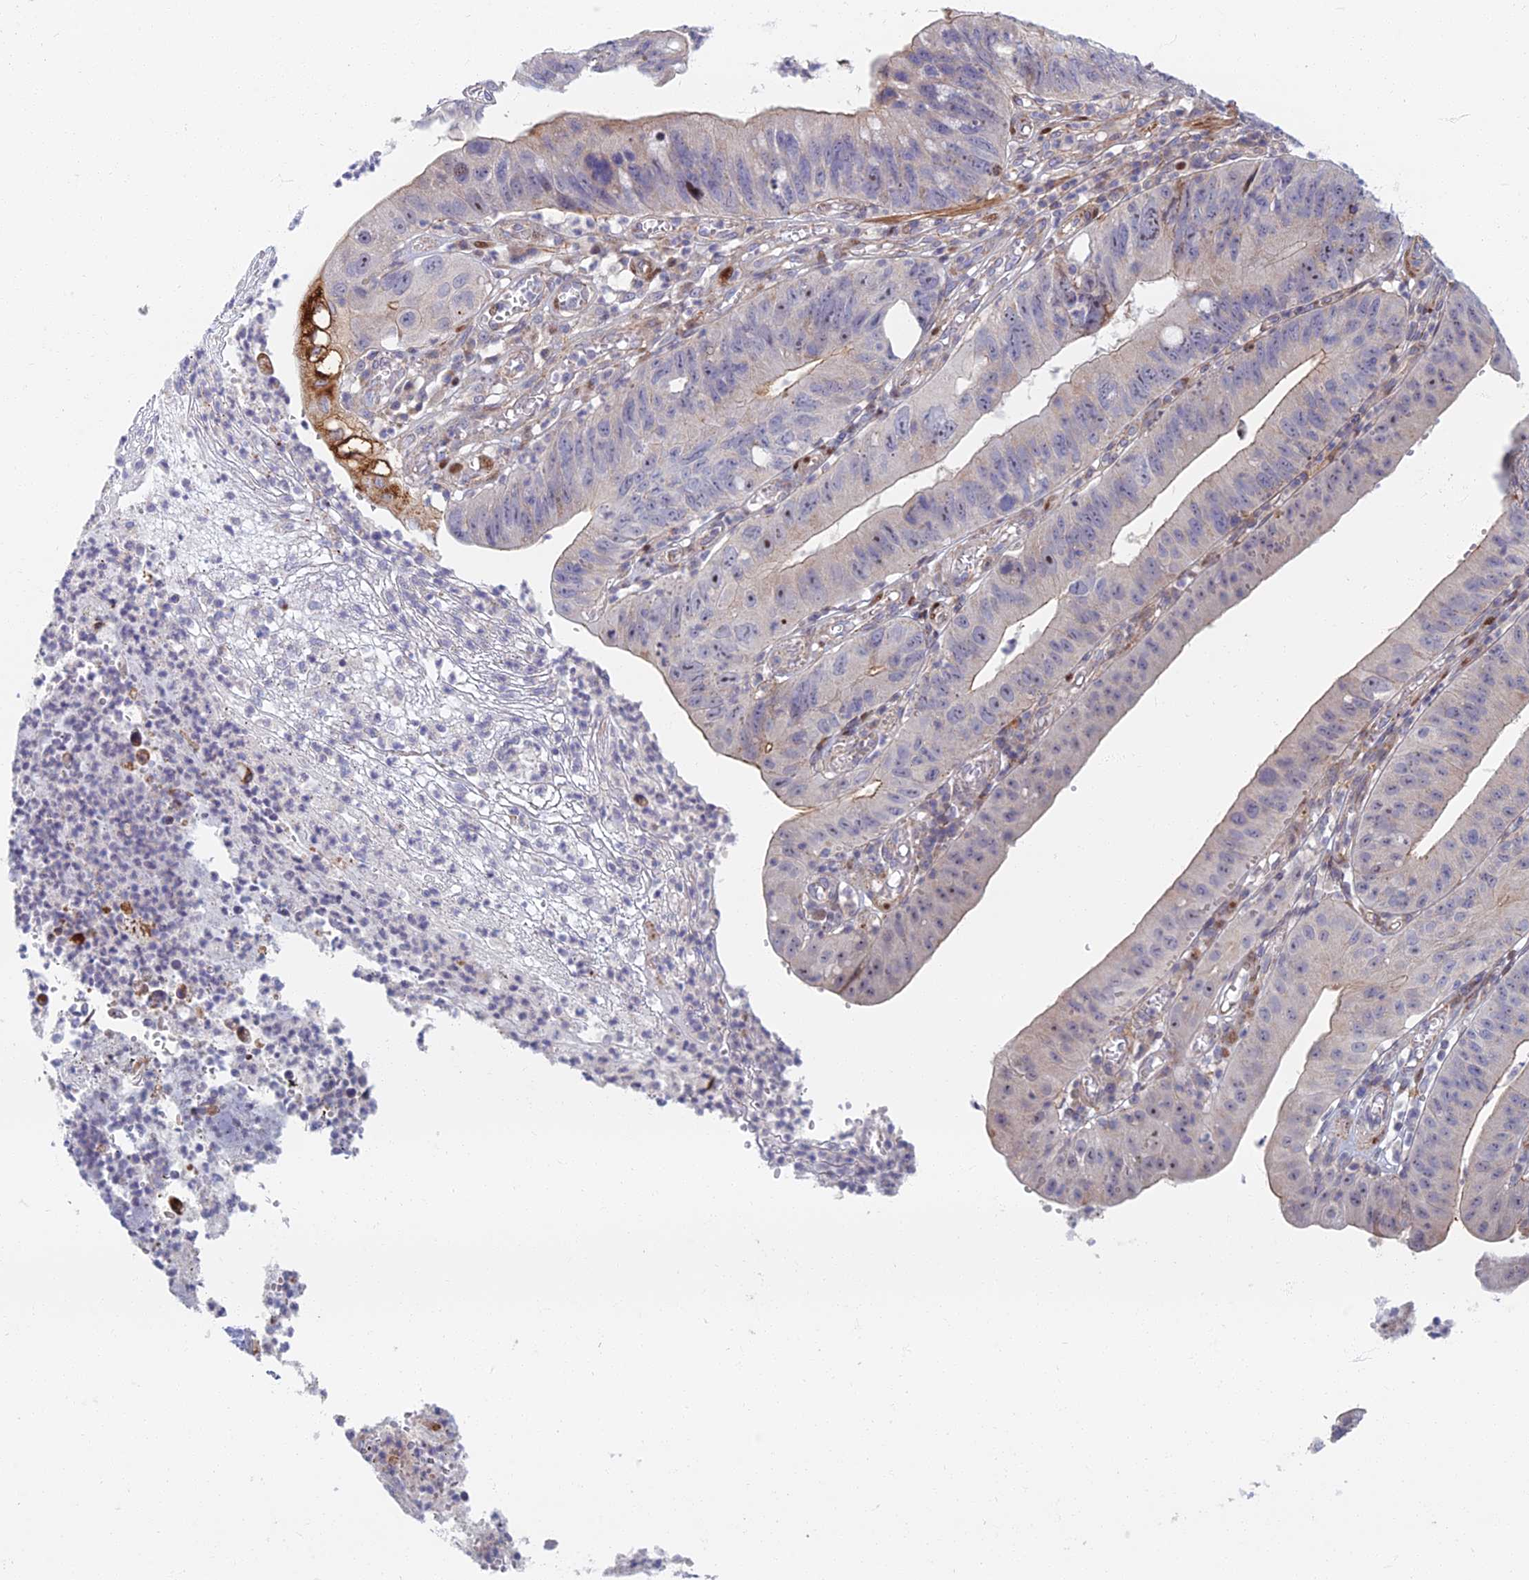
{"staining": {"intensity": "strong", "quantity": "<25%", "location": "cytoplasmic/membranous"}, "tissue": "stomach cancer", "cell_type": "Tumor cells", "image_type": "cancer", "snomed": [{"axis": "morphology", "description": "Adenocarcinoma, NOS"}, {"axis": "topography", "description": "Stomach"}], "caption": "Protein positivity by IHC displays strong cytoplasmic/membranous expression in approximately <25% of tumor cells in stomach cancer.", "gene": "C15orf40", "patient": {"sex": "male", "age": 59}}